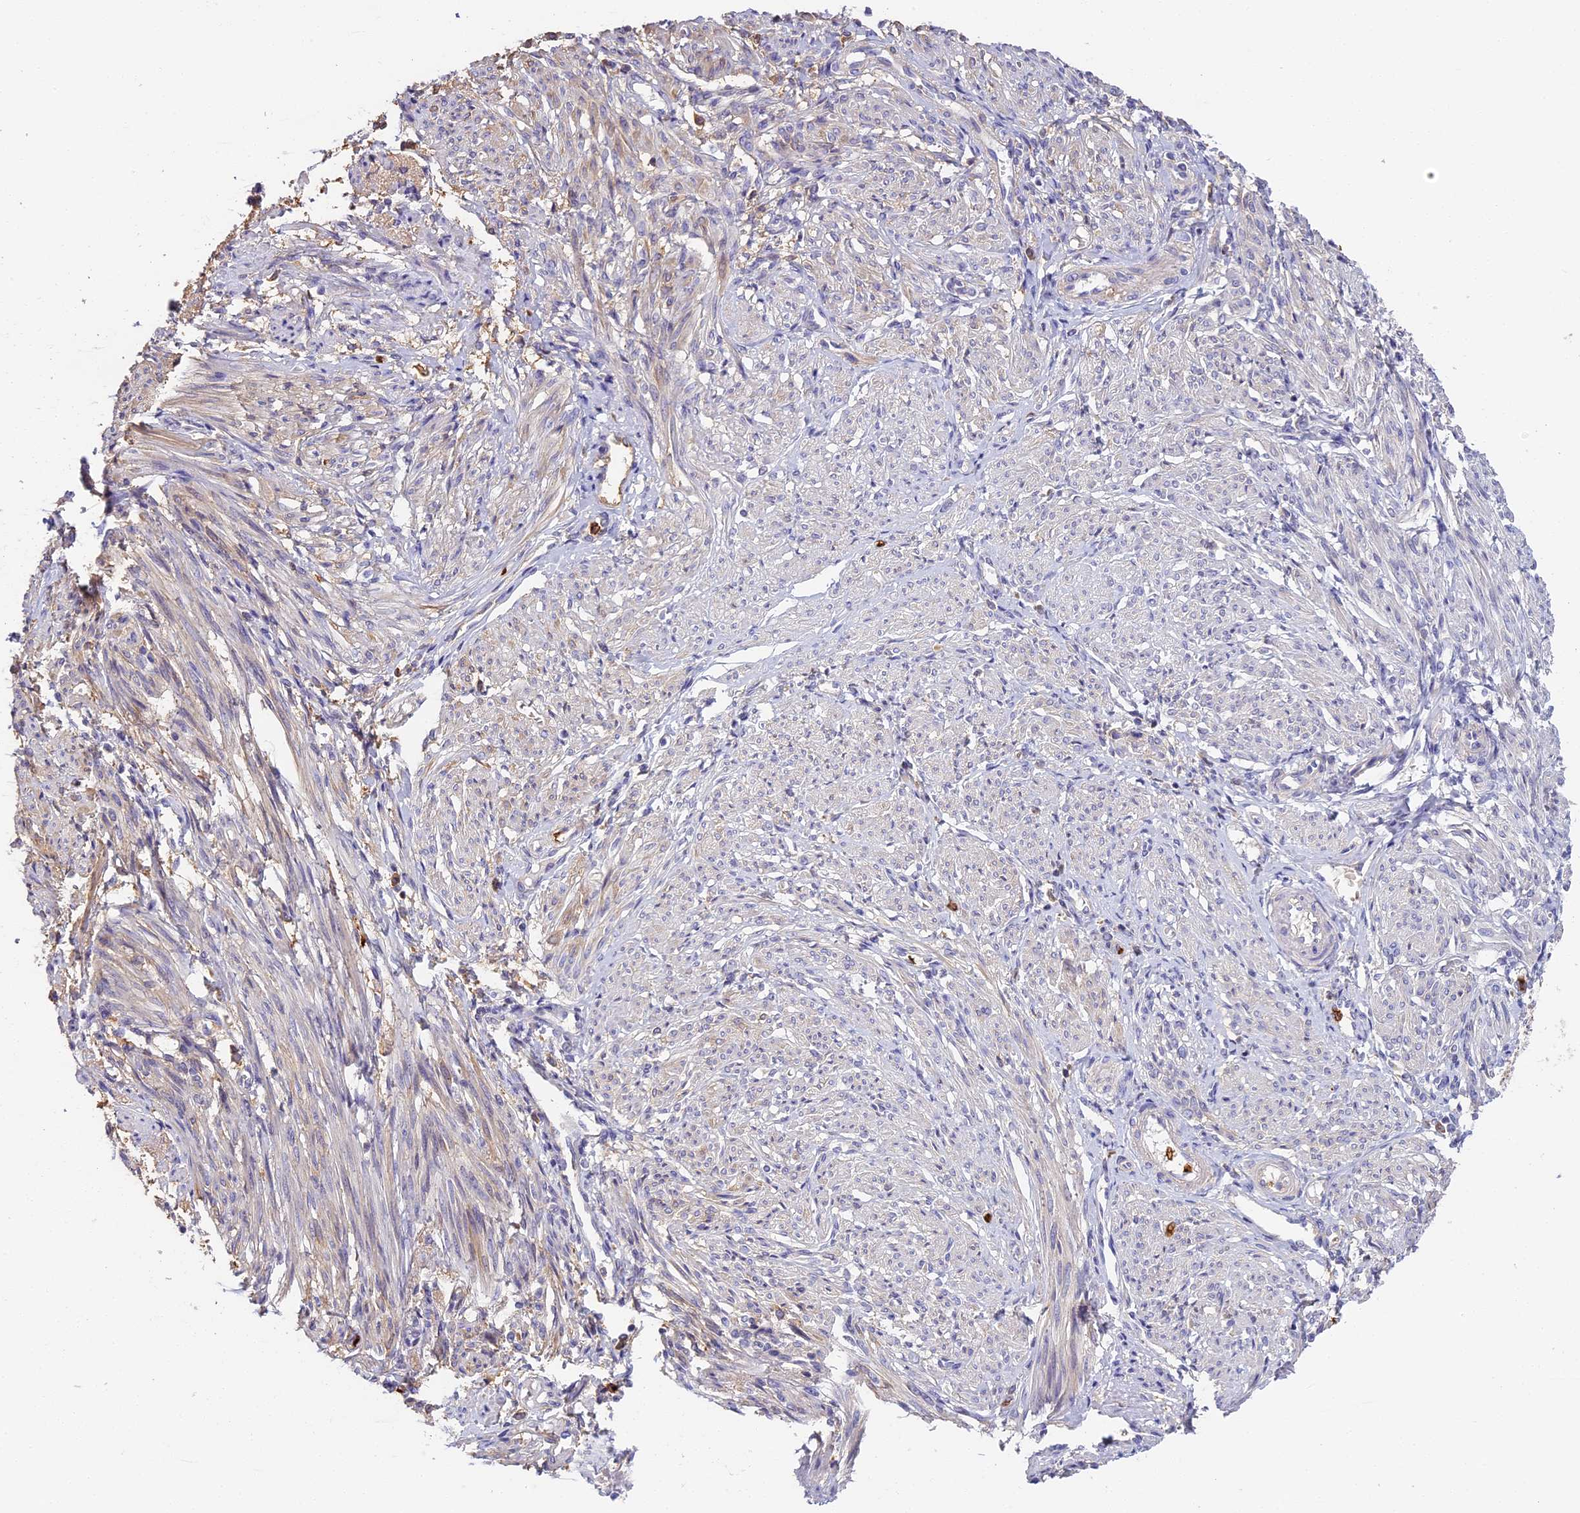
{"staining": {"intensity": "weak", "quantity": "25%-75%", "location": "cytoplasmic/membranous"}, "tissue": "smooth muscle", "cell_type": "Smooth muscle cells", "image_type": "normal", "snomed": [{"axis": "morphology", "description": "Normal tissue, NOS"}, {"axis": "topography", "description": "Smooth muscle"}], "caption": "Smooth muscle was stained to show a protein in brown. There is low levels of weak cytoplasmic/membranous expression in approximately 25%-75% of smooth muscle cells. The protein of interest is shown in brown color, while the nuclei are stained blue.", "gene": "ADGRD1", "patient": {"sex": "female", "age": 39}}